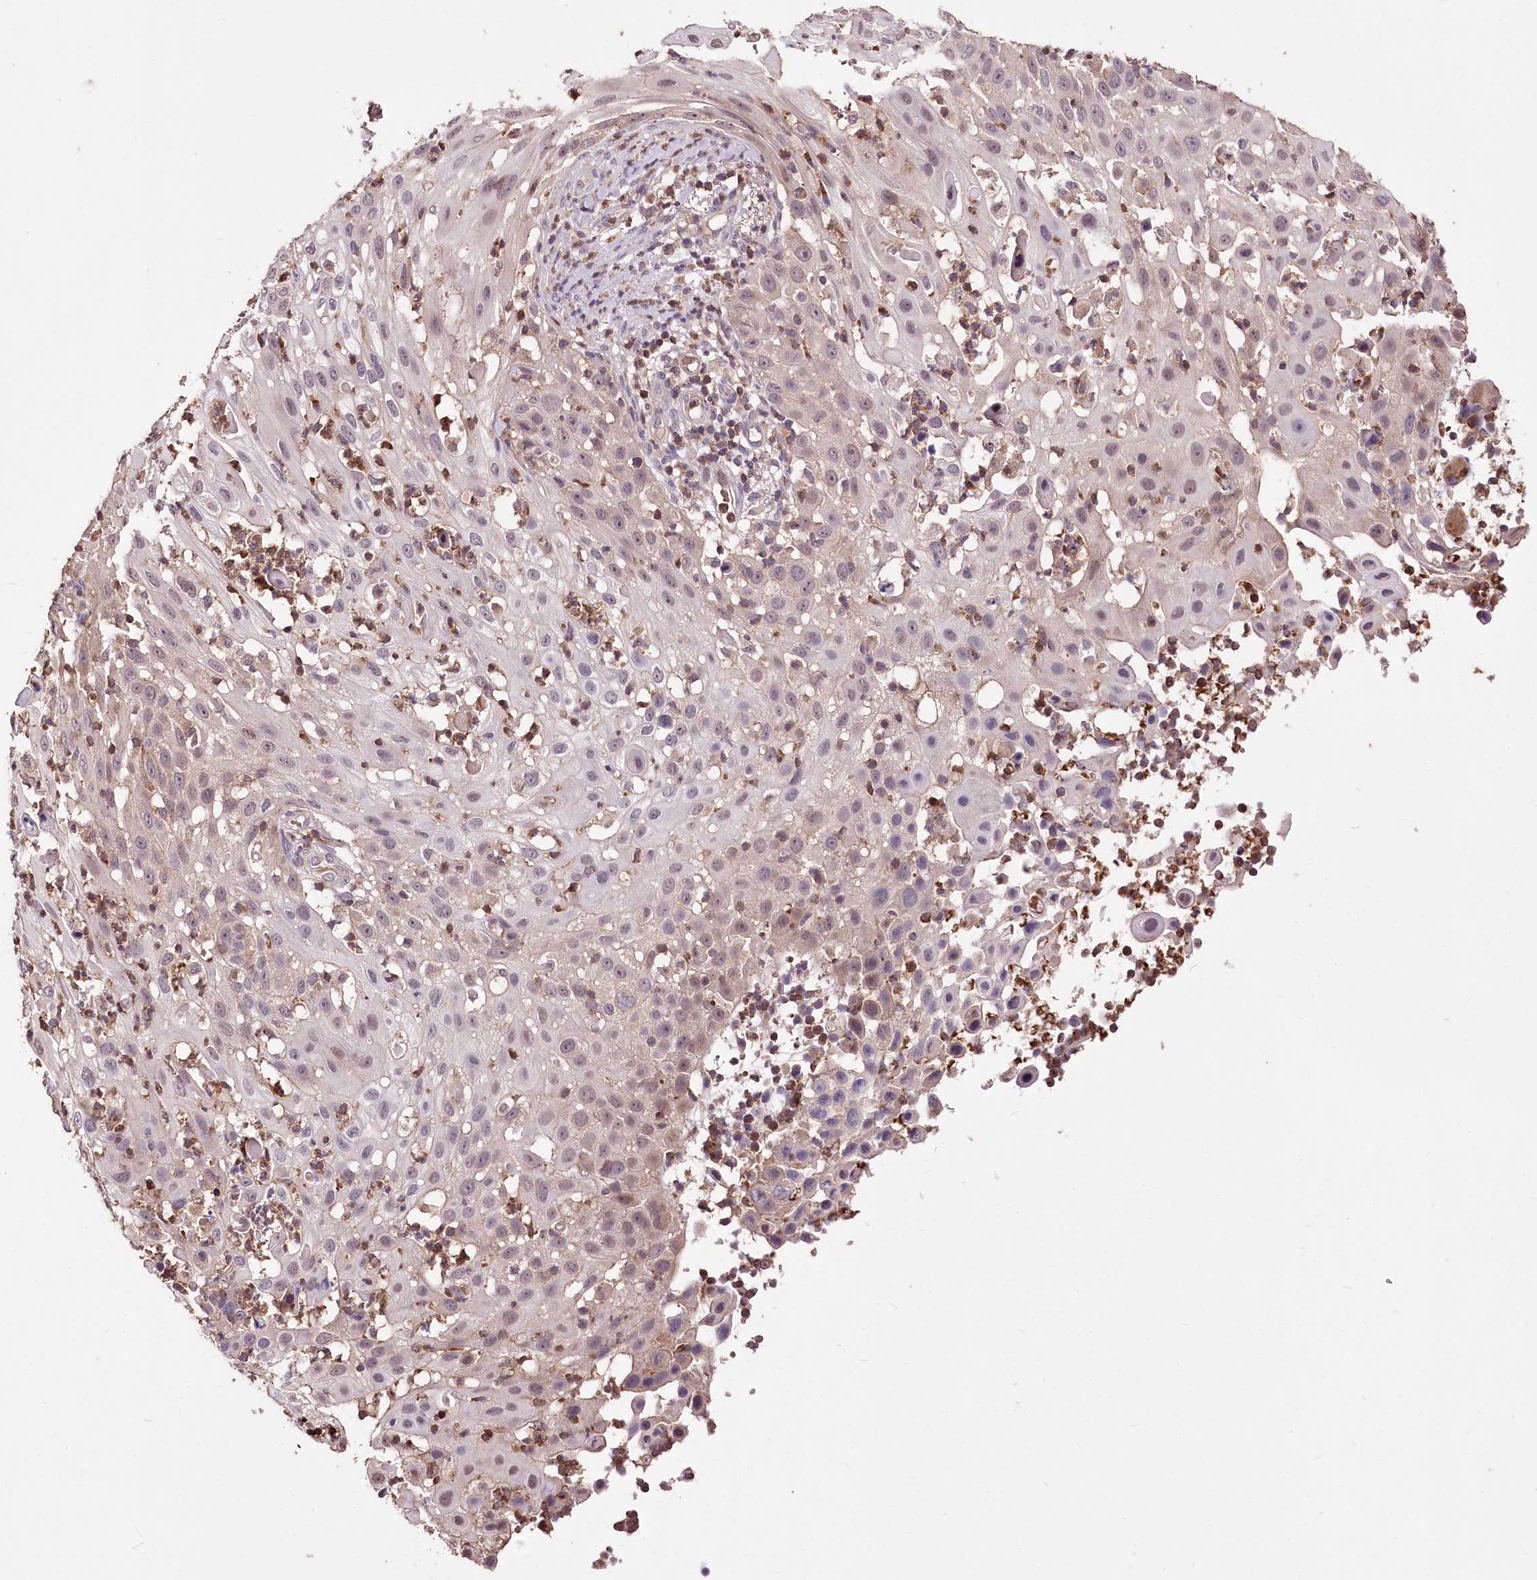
{"staining": {"intensity": "negative", "quantity": "none", "location": "none"}, "tissue": "skin cancer", "cell_type": "Tumor cells", "image_type": "cancer", "snomed": [{"axis": "morphology", "description": "Squamous cell carcinoma, NOS"}, {"axis": "topography", "description": "Skin"}], "caption": "An immunohistochemistry (IHC) photomicrograph of skin cancer is shown. There is no staining in tumor cells of skin cancer.", "gene": "SERGEF", "patient": {"sex": "female", "age": 44}}